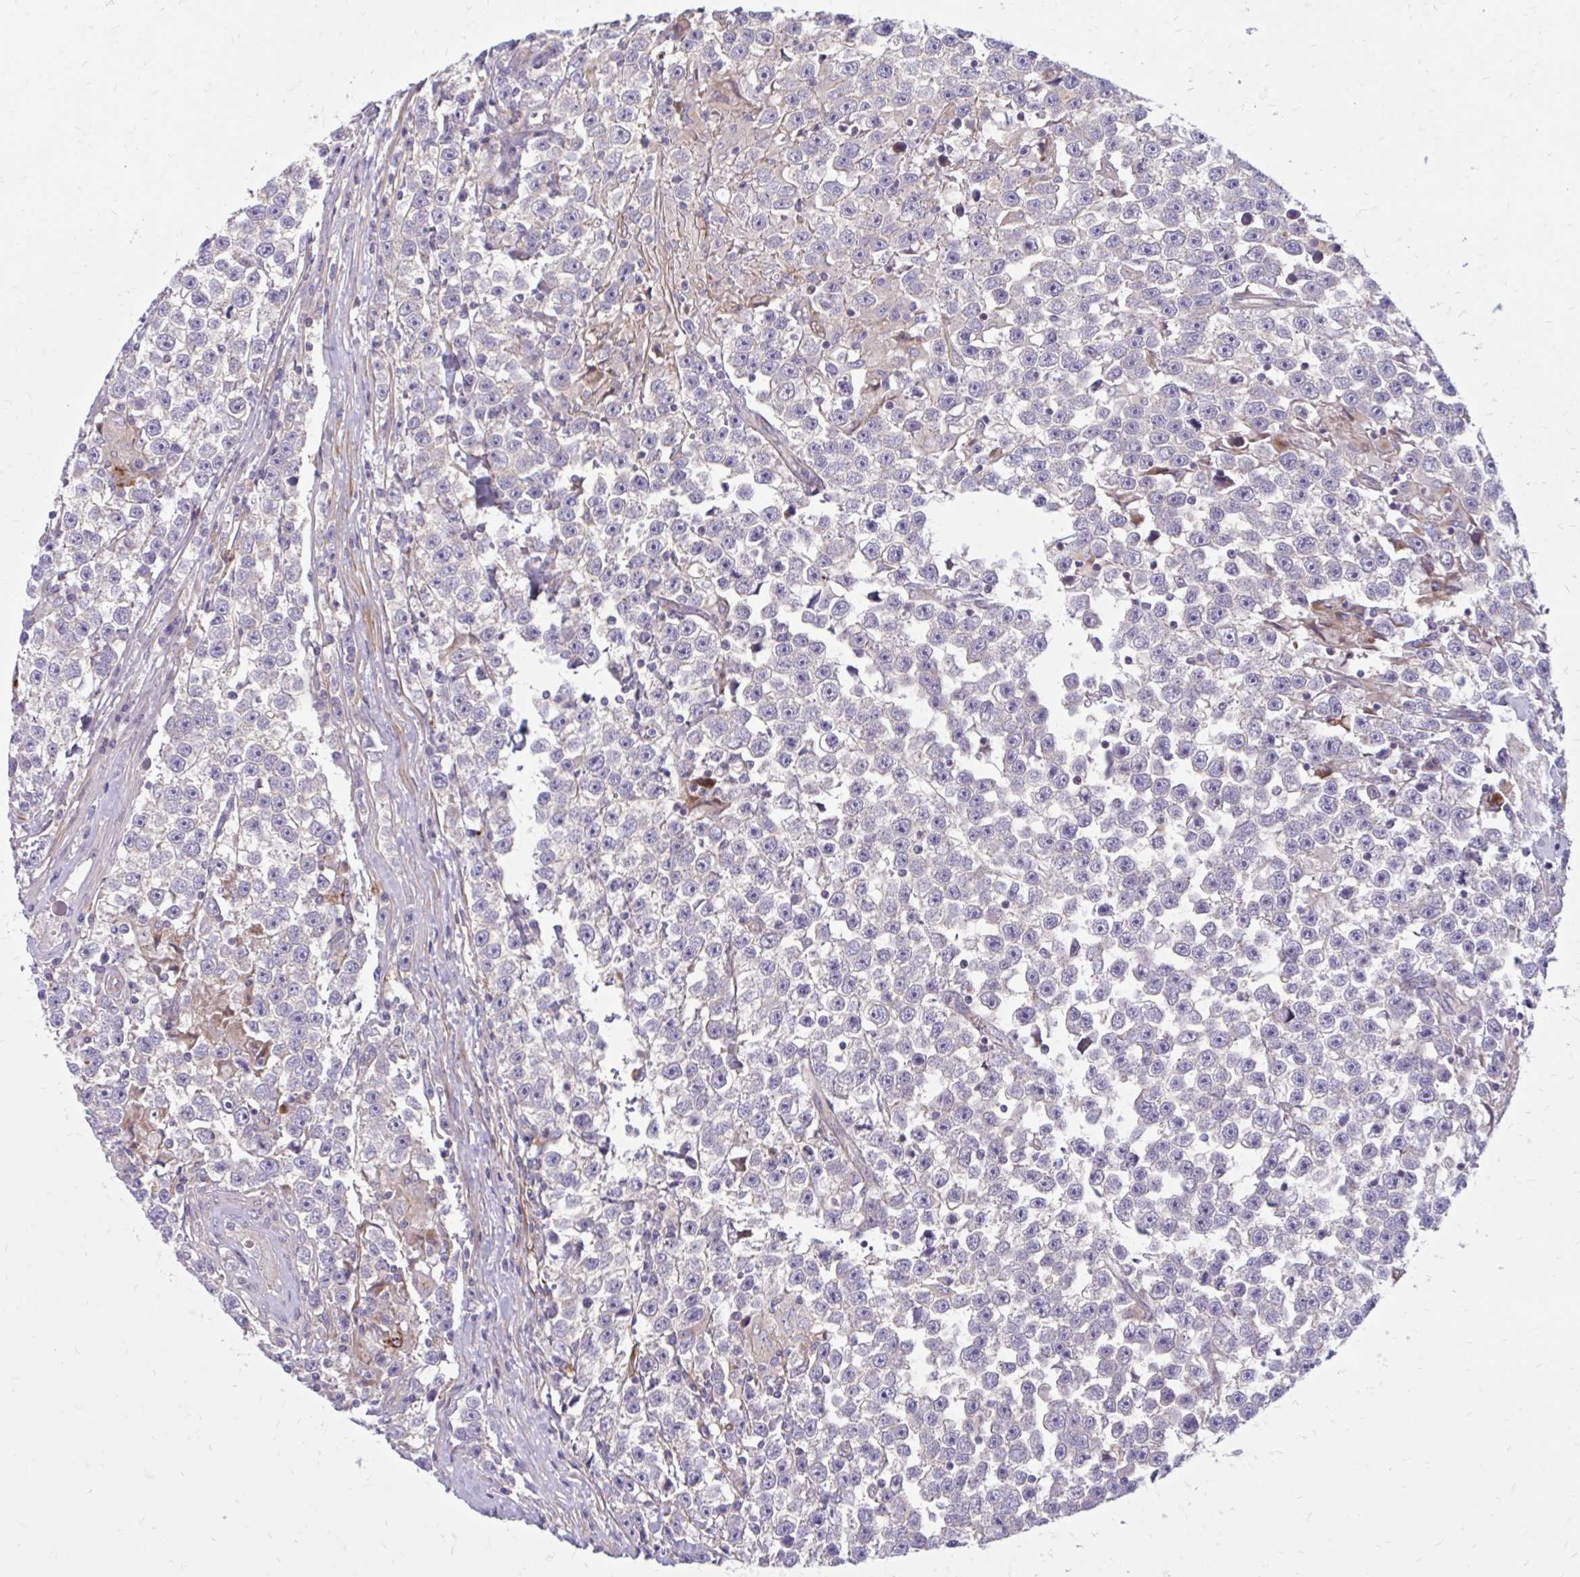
{"staining": {"intensity": "negative", "quantity": "none", "location": "none"}, "tissue": "testis cancer", "cell_type": "Tumor cells", "image_type": "cancer", "snomed": [{"axis": "morphology", "description": "Seminoma, NOS"}, {"axis": "topography", "description": "Testis"}], "caption": "IHC of testis cancer demonstrates no positivity in tumor cells.", "gene": "FAP", "patient": {"sex": "male", "age": 31}}